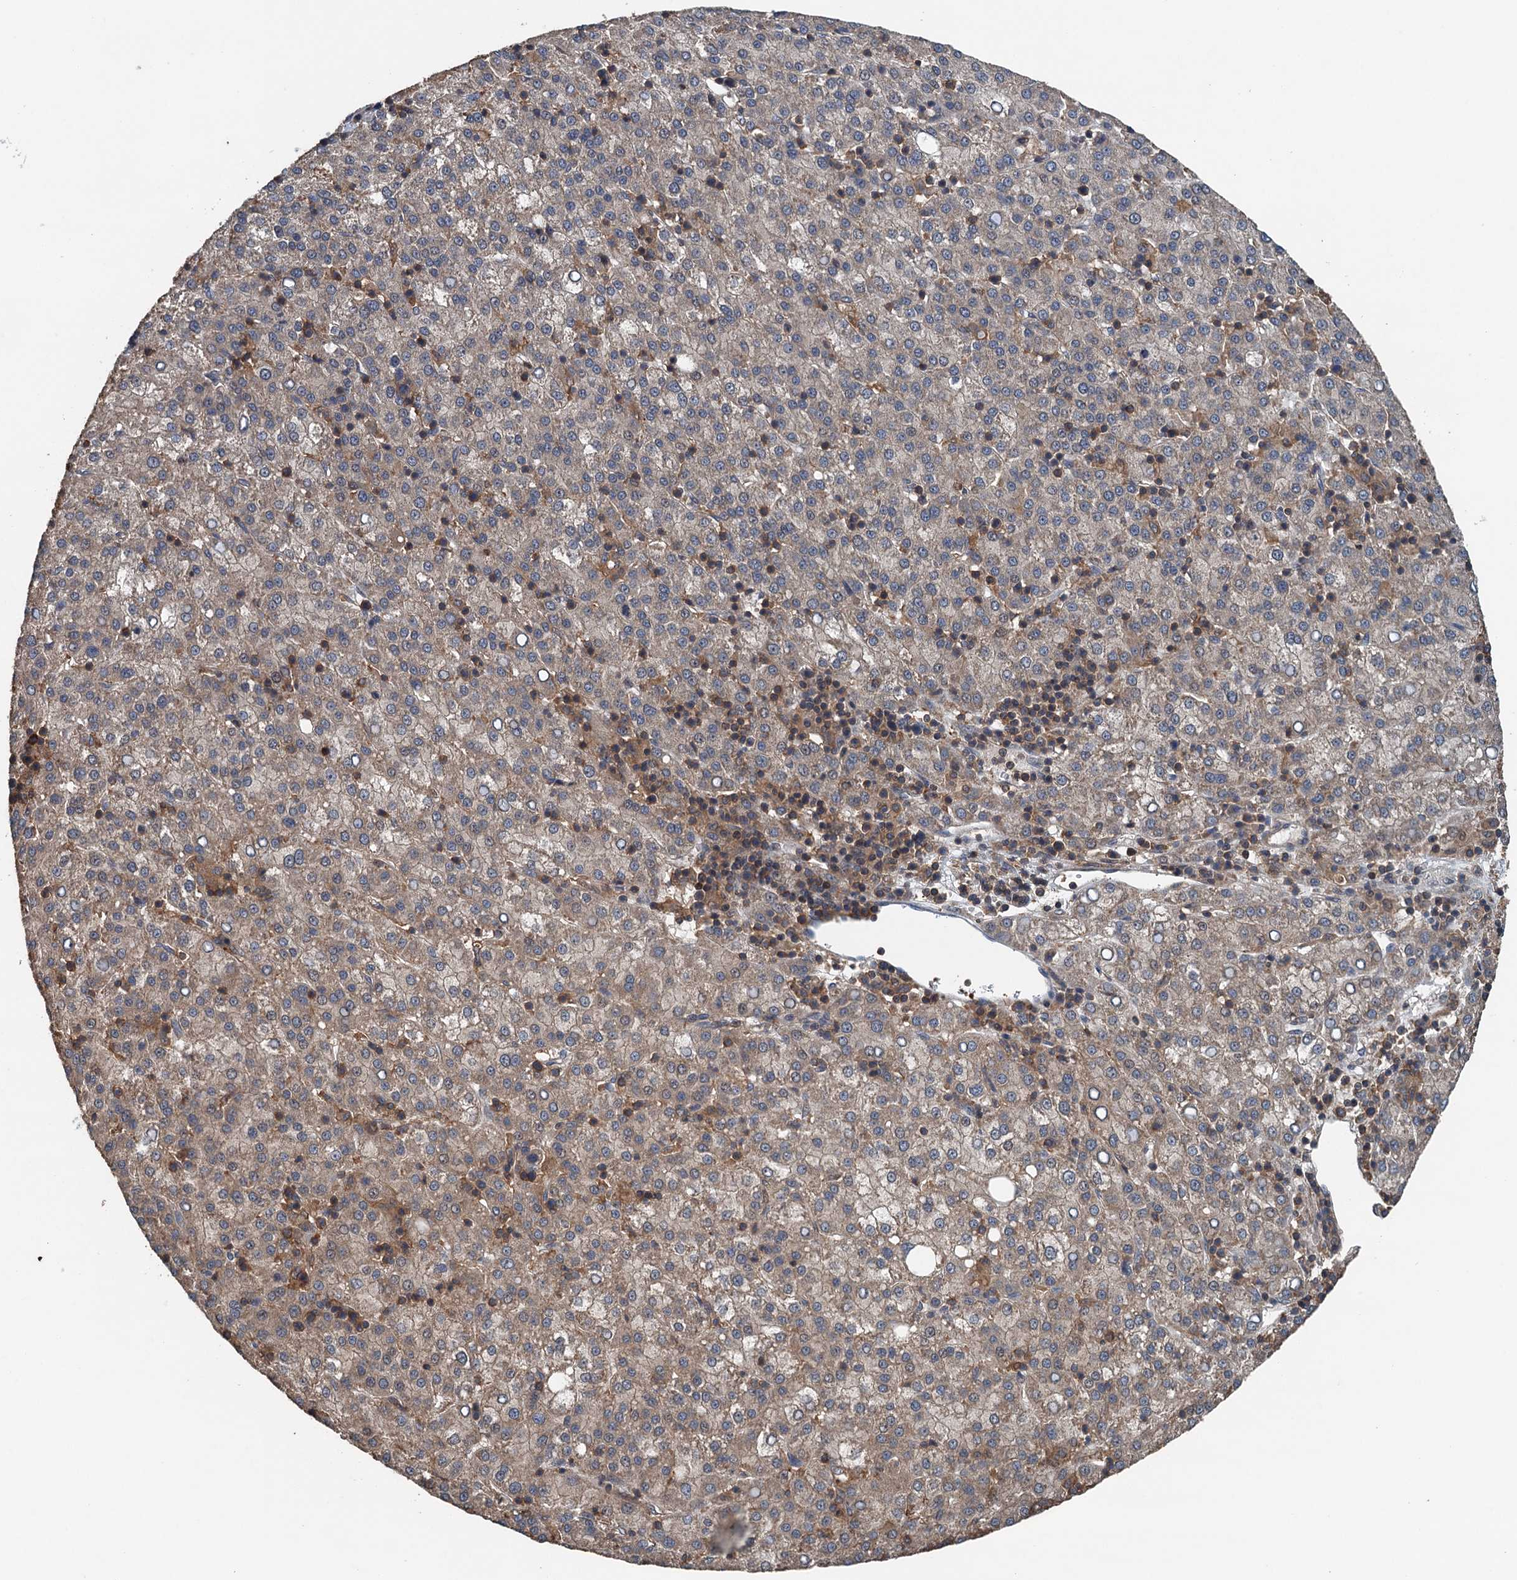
{"staining": {"intensity": "weak", "quantity": ">75%", "location": "cytoplasmic/membranous"}, "tissue": "liver cancer", "cell_type": "Tumor cells", "image_type": "cancer", "snomed": [{"axis": "morphology", "description": "Carcinoma, Hepatocellular, NOS"}, {"axis": "topography", "description": "Liver"}], "caption": "This image exhibits liver hepatocellular carcinoma stained with IHC to label a protein in brown. The cytoplasmic/membranous of tumor cells show weak positivity for the protein. Nuclei are counter-stained blue.", "gene": "BORCS5", "patient": {"sex": "female", "age": 58}}